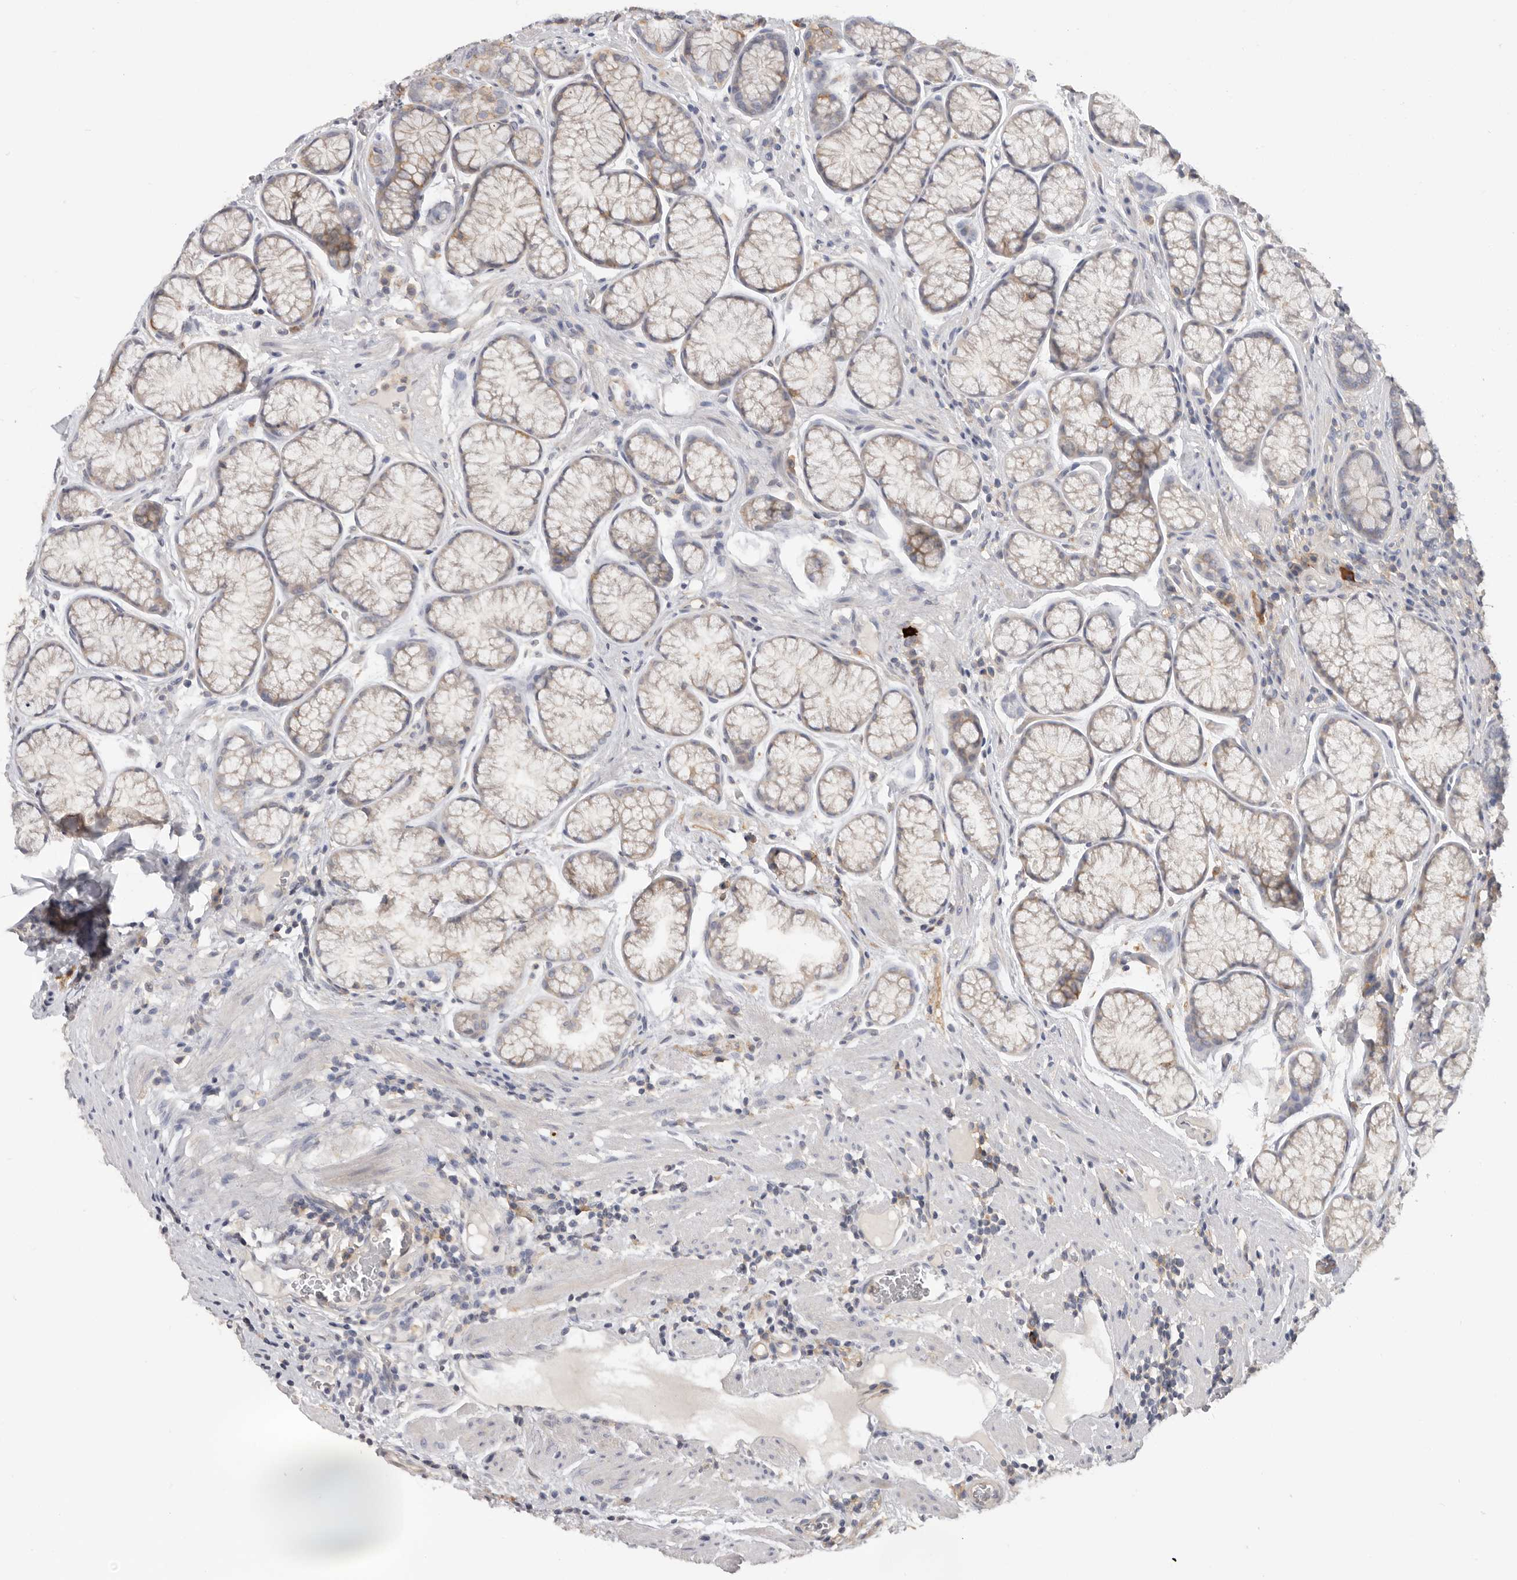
{"staining": {"intensity": "moderate", "quantity": "25%-75%", "location": "cytoplasmic/membranous"}, "tissue": "stomach", "cell_type": "Glandular cells", "image_type": "normal", "snomed": [{"axis": "morphology", "description": "Normal tissue, NOS"}, {"axis": "topography", "description": "Stomach"}], "caption": "IHC photomicrograph of benign stomach: stomach stained using immunohistochemistry demonstrates medium levels of moderate protein expression localized specifically in the cytoplasmic/membranous of glandular cells, appearing as a cytoplasmic/membranous brown color.", "gene": "WDTC1", "patient": {"sex": "male", "age": 42}}